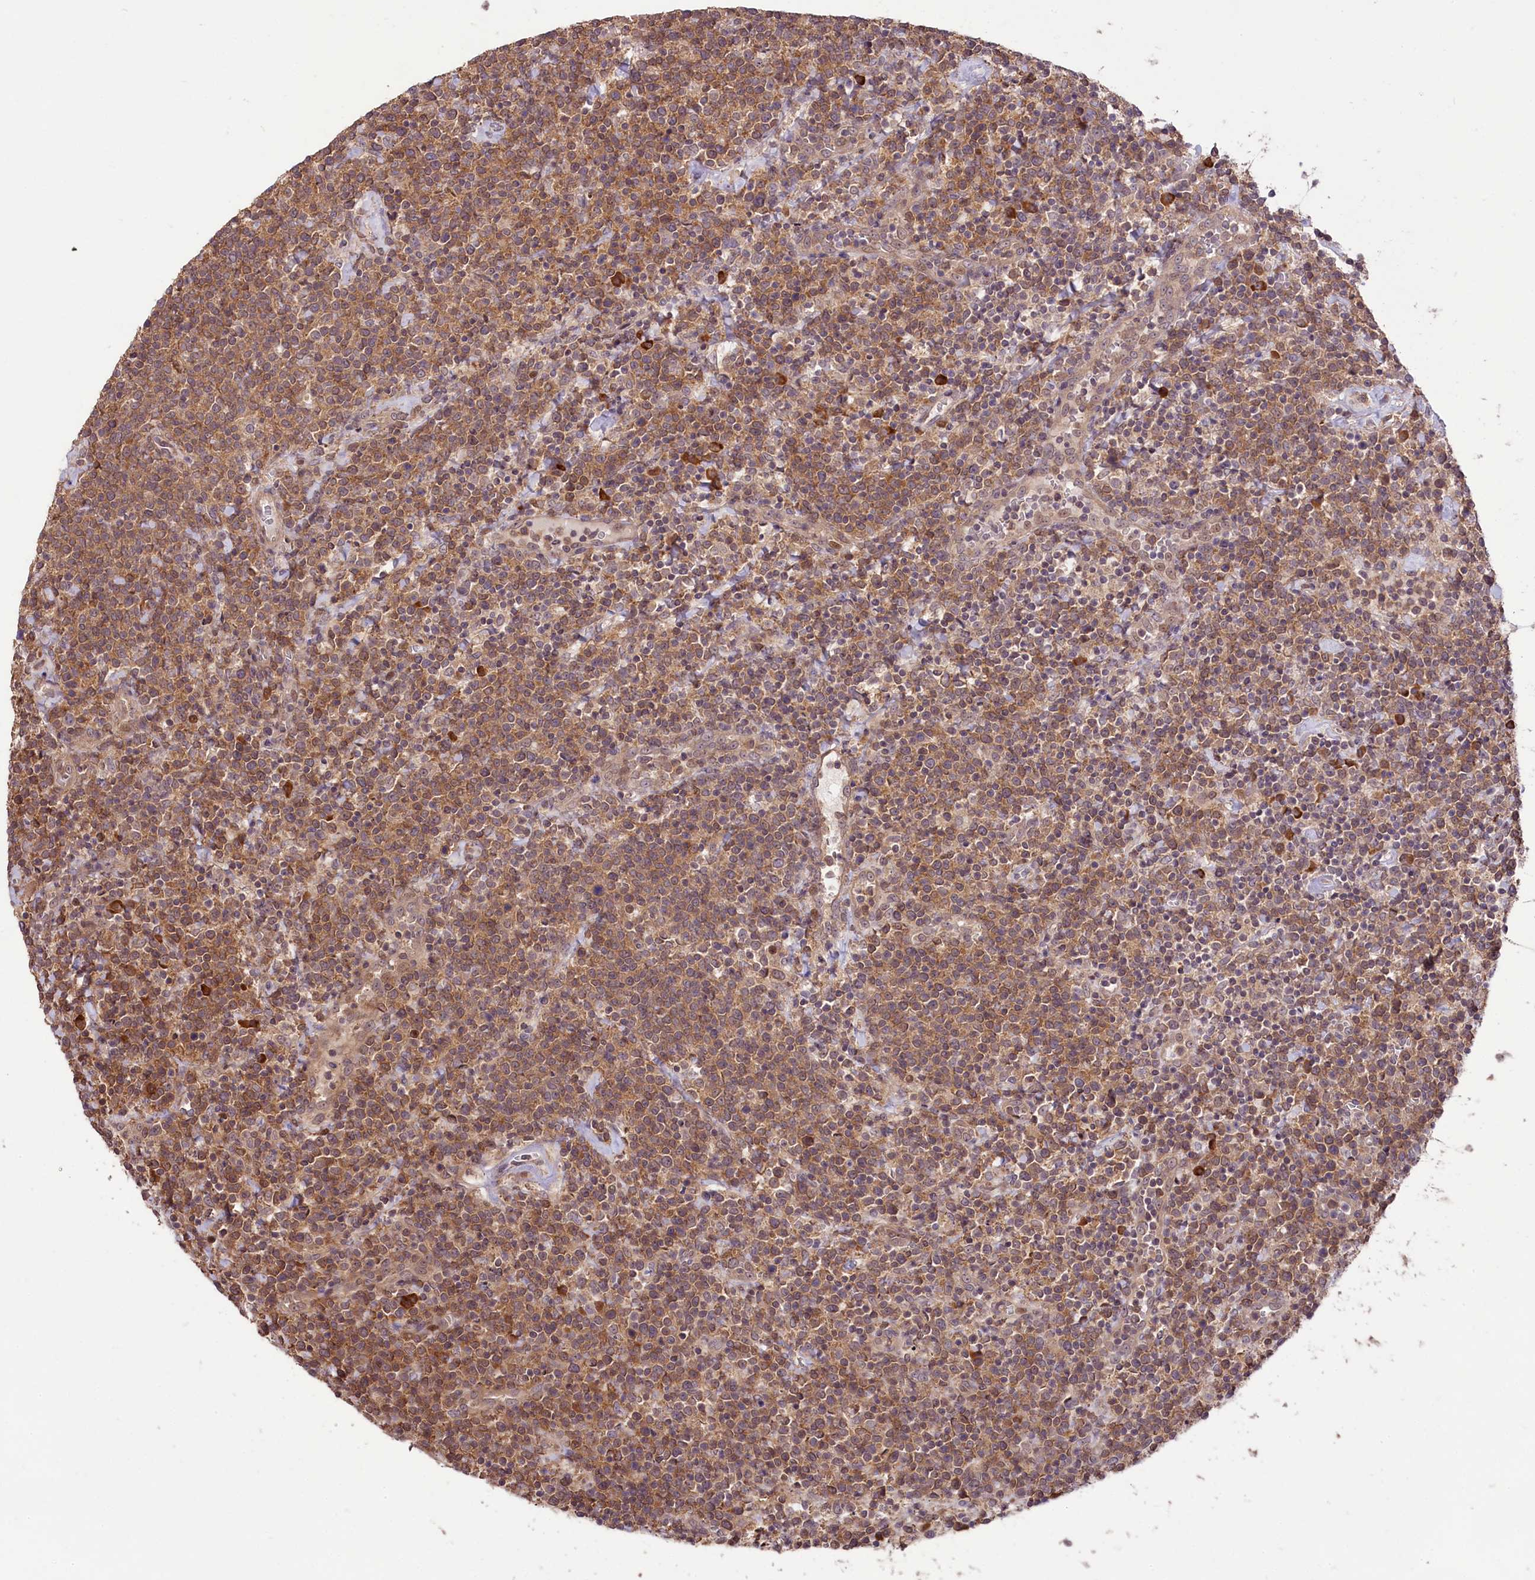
{"staining": {"intensity": "moderate", "quantity": ">75%", "location": "cytoplasmic/membranous"}, "tissue": "lymphoma", "cell_type": "Tumor cells", "image_type": "cancer", "snomed": [{"axis": "morphology", "description": "Malignant lymphoma, non-Hodgkin's type, High grade"}, {"axis": "topography", "description": "Lymph node"}], "caption": "Immunohistochemical staining of human lymphoma exhibits medium levels of moderate cytoplasmic/membranous protein staining in approximately >75% of tumor cells. The staining was performed using DAB (3,3'-diaminobenzidine), with brown indicating positive protein expression. Nuclei are stained blue with hematoxylin.", "gene": "RIC8A", "patient": {"sex": "male", "age": 61}}